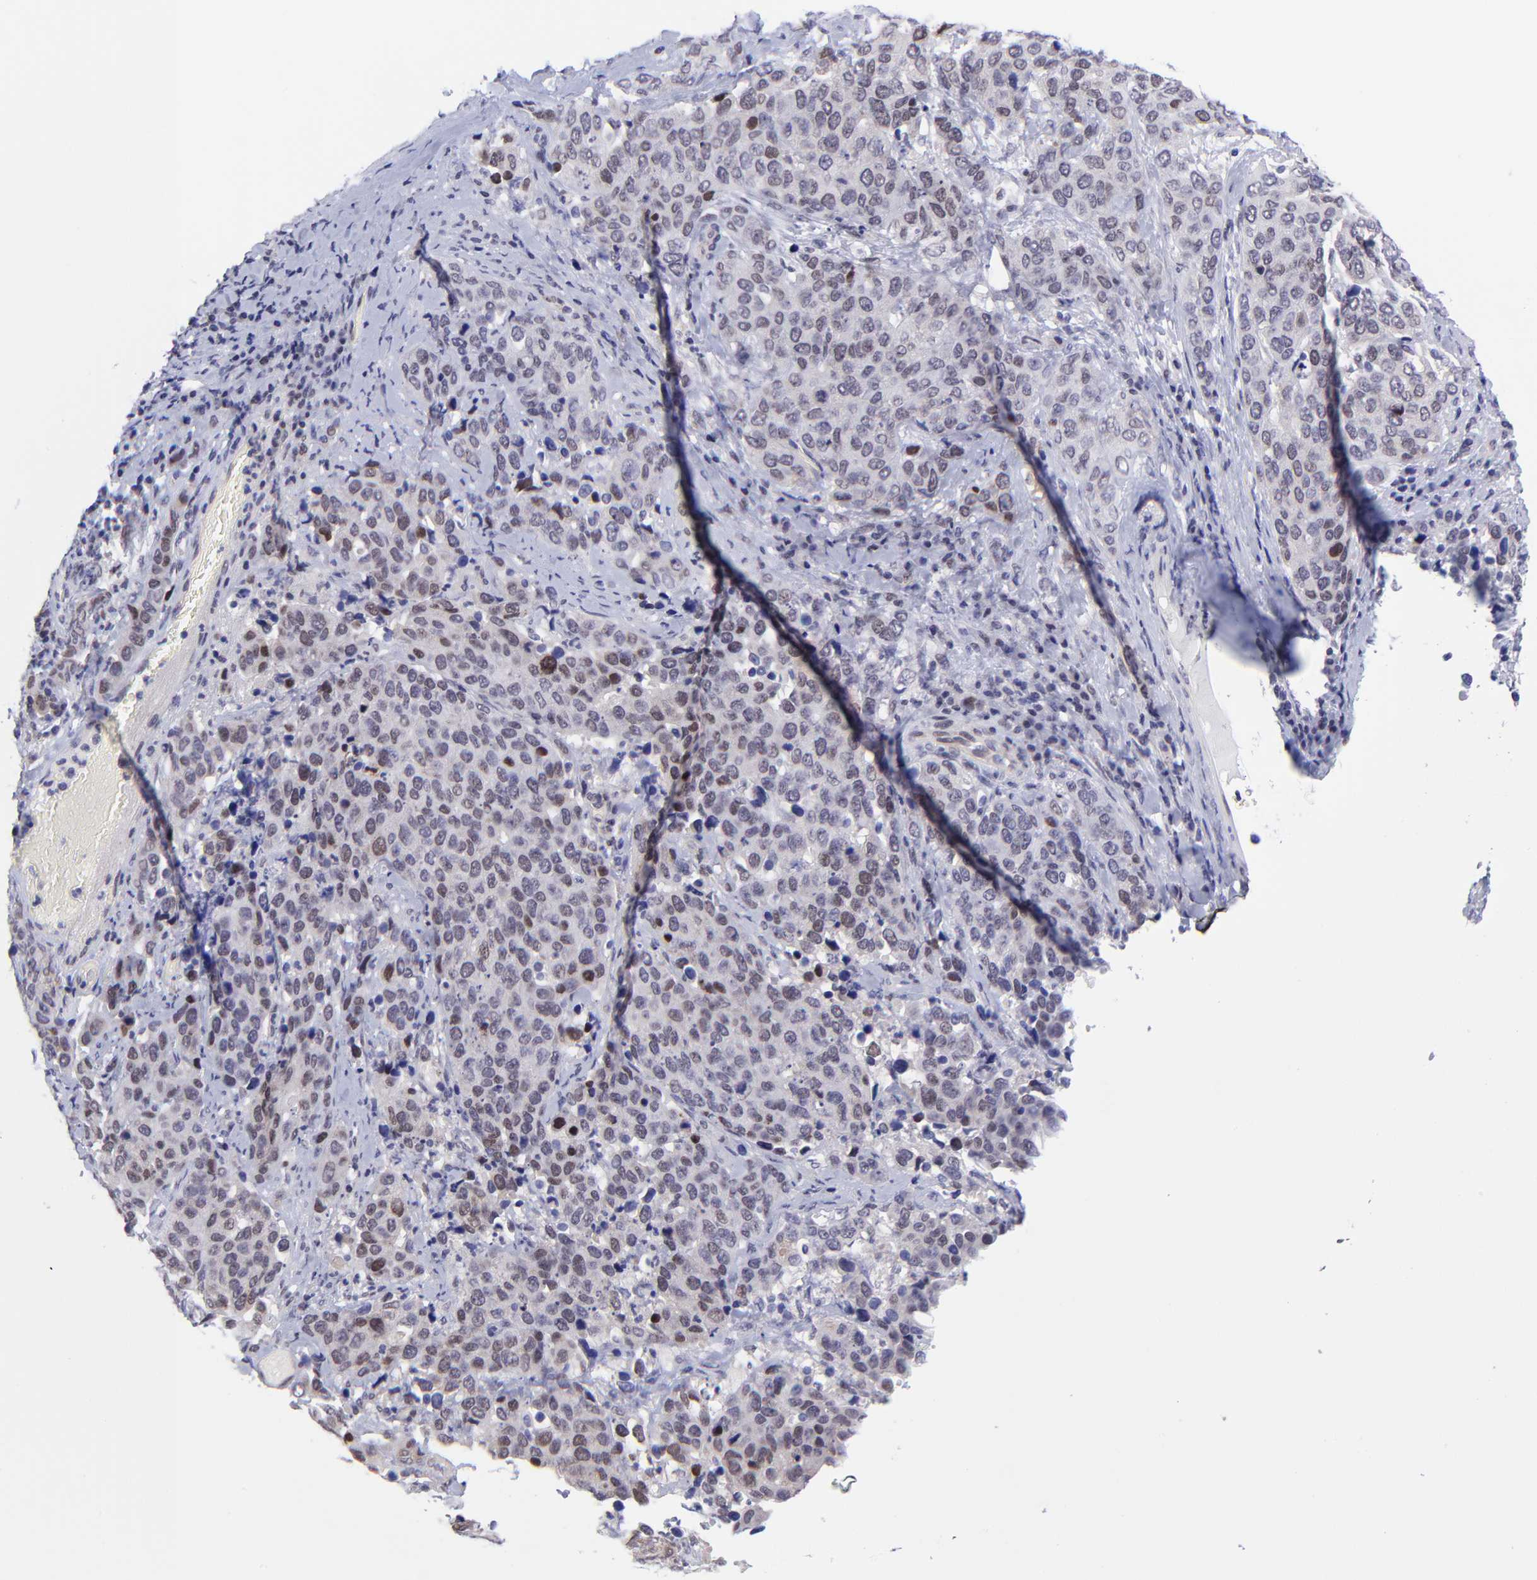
{"staining": {"intensity": "moderate", "quantity": "<25%", "location": "nuclear"}, "tissue": "cervical cancer", "cell_type": "Tumor cells", "image_type": "cancer", "snomed": [{"axis": "morphology", "description": "Squamous cell carcinoma, NOS"}, {"axis": "topography", "description": "Cervix"}], "caption": "Immunohistochemical staining of cervical squamous cell carcinoma shows low levels of moderate nuclear protein staining in about <25% of tumor cells.", "gene": "SOX6", "patient": {"sex": "female", "age": 54}}